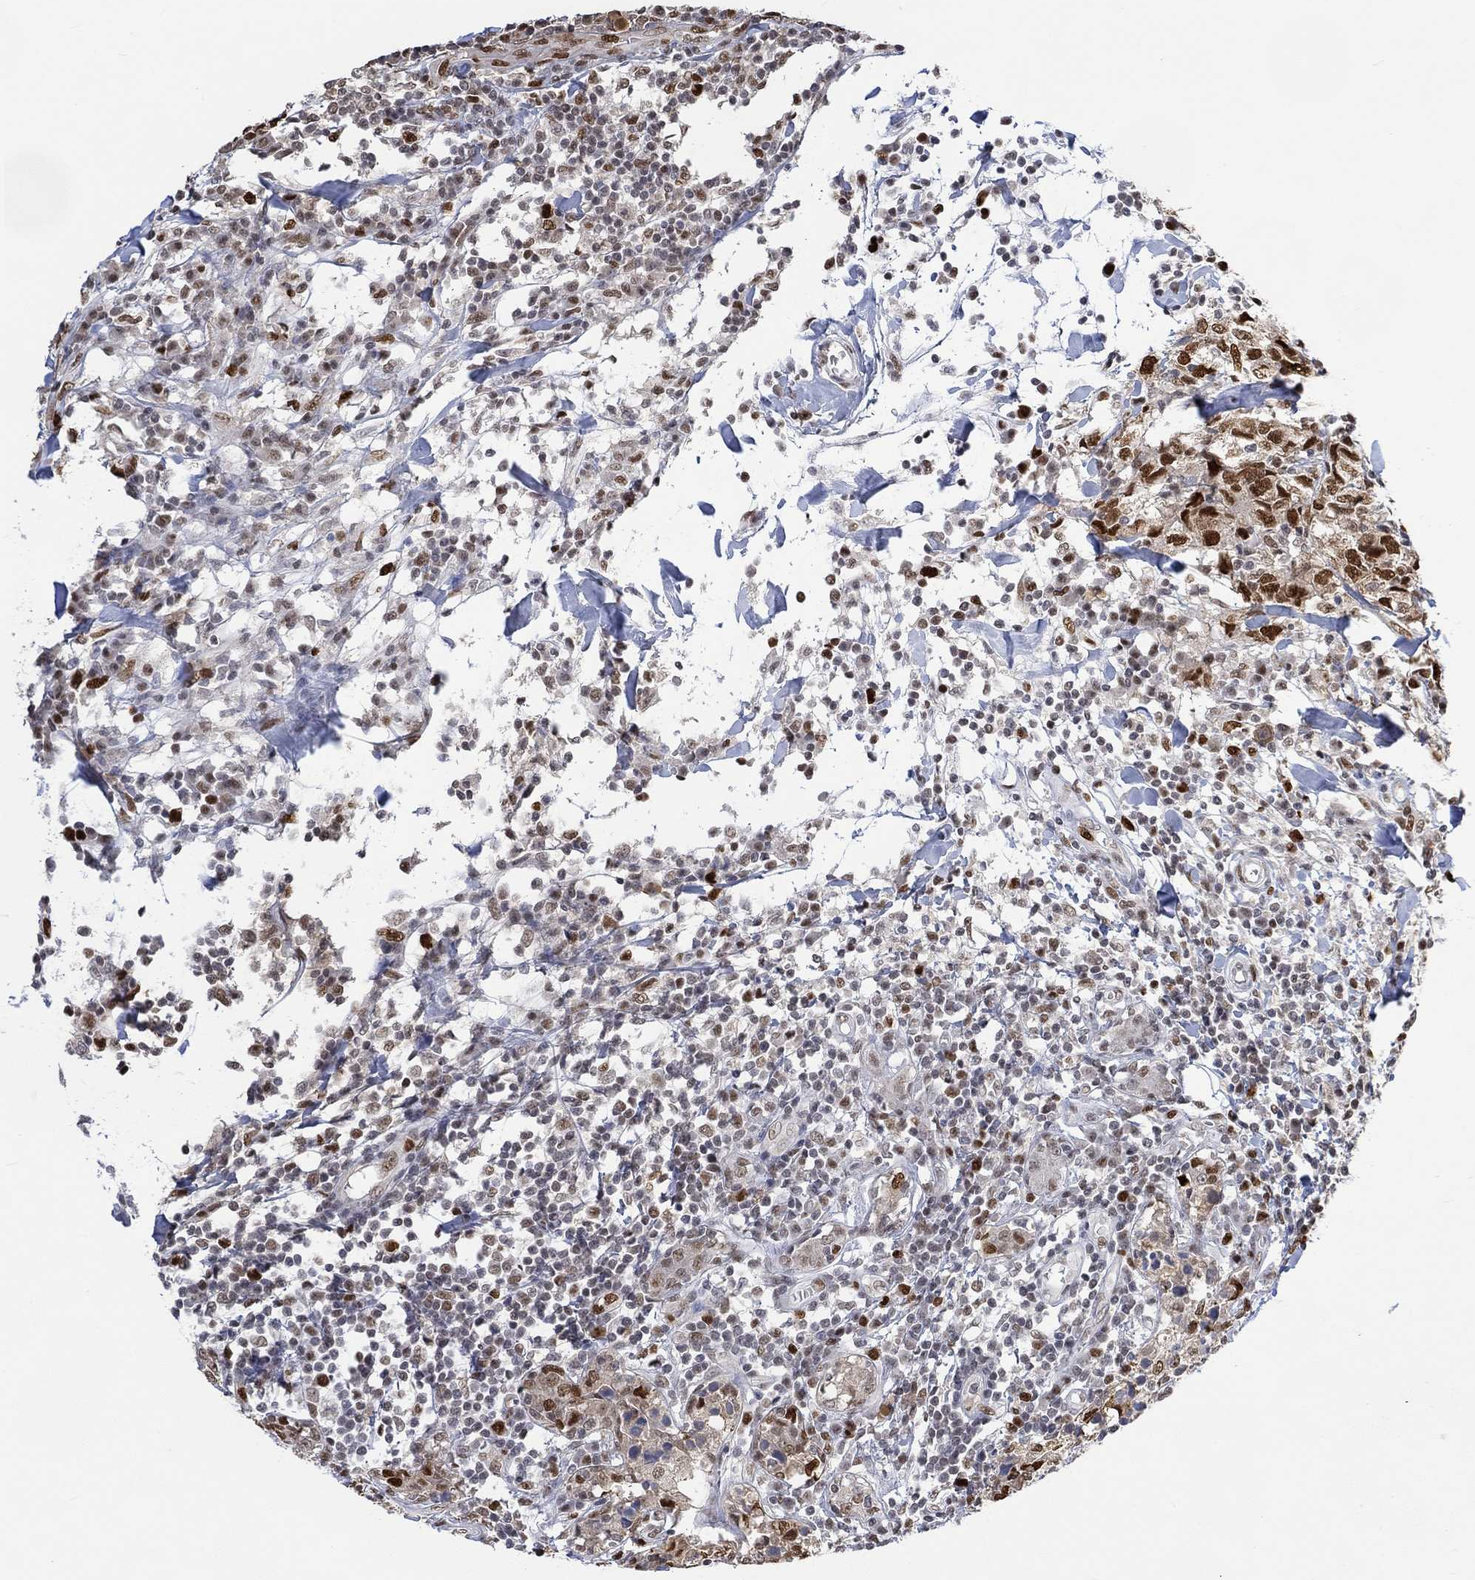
{"staining": {"intensity": "strong", "quantity": ">75%", "location": "nuclear"}, "tissue": "breast cancer", "cell_type": "Tumor cells", "image_type": "cancer", "snomed": [{"axis": "morphology", "description": "Duct carcinoma"}, {"axis": "topography", "description": "Breast"}], "caption": "The image displays staining of breast cancer, revealing strong nuclear protein expression (brown color) within tumor cells.", "gene": "RAD54L2", "patient": {"sex": "female", "age": 30}}